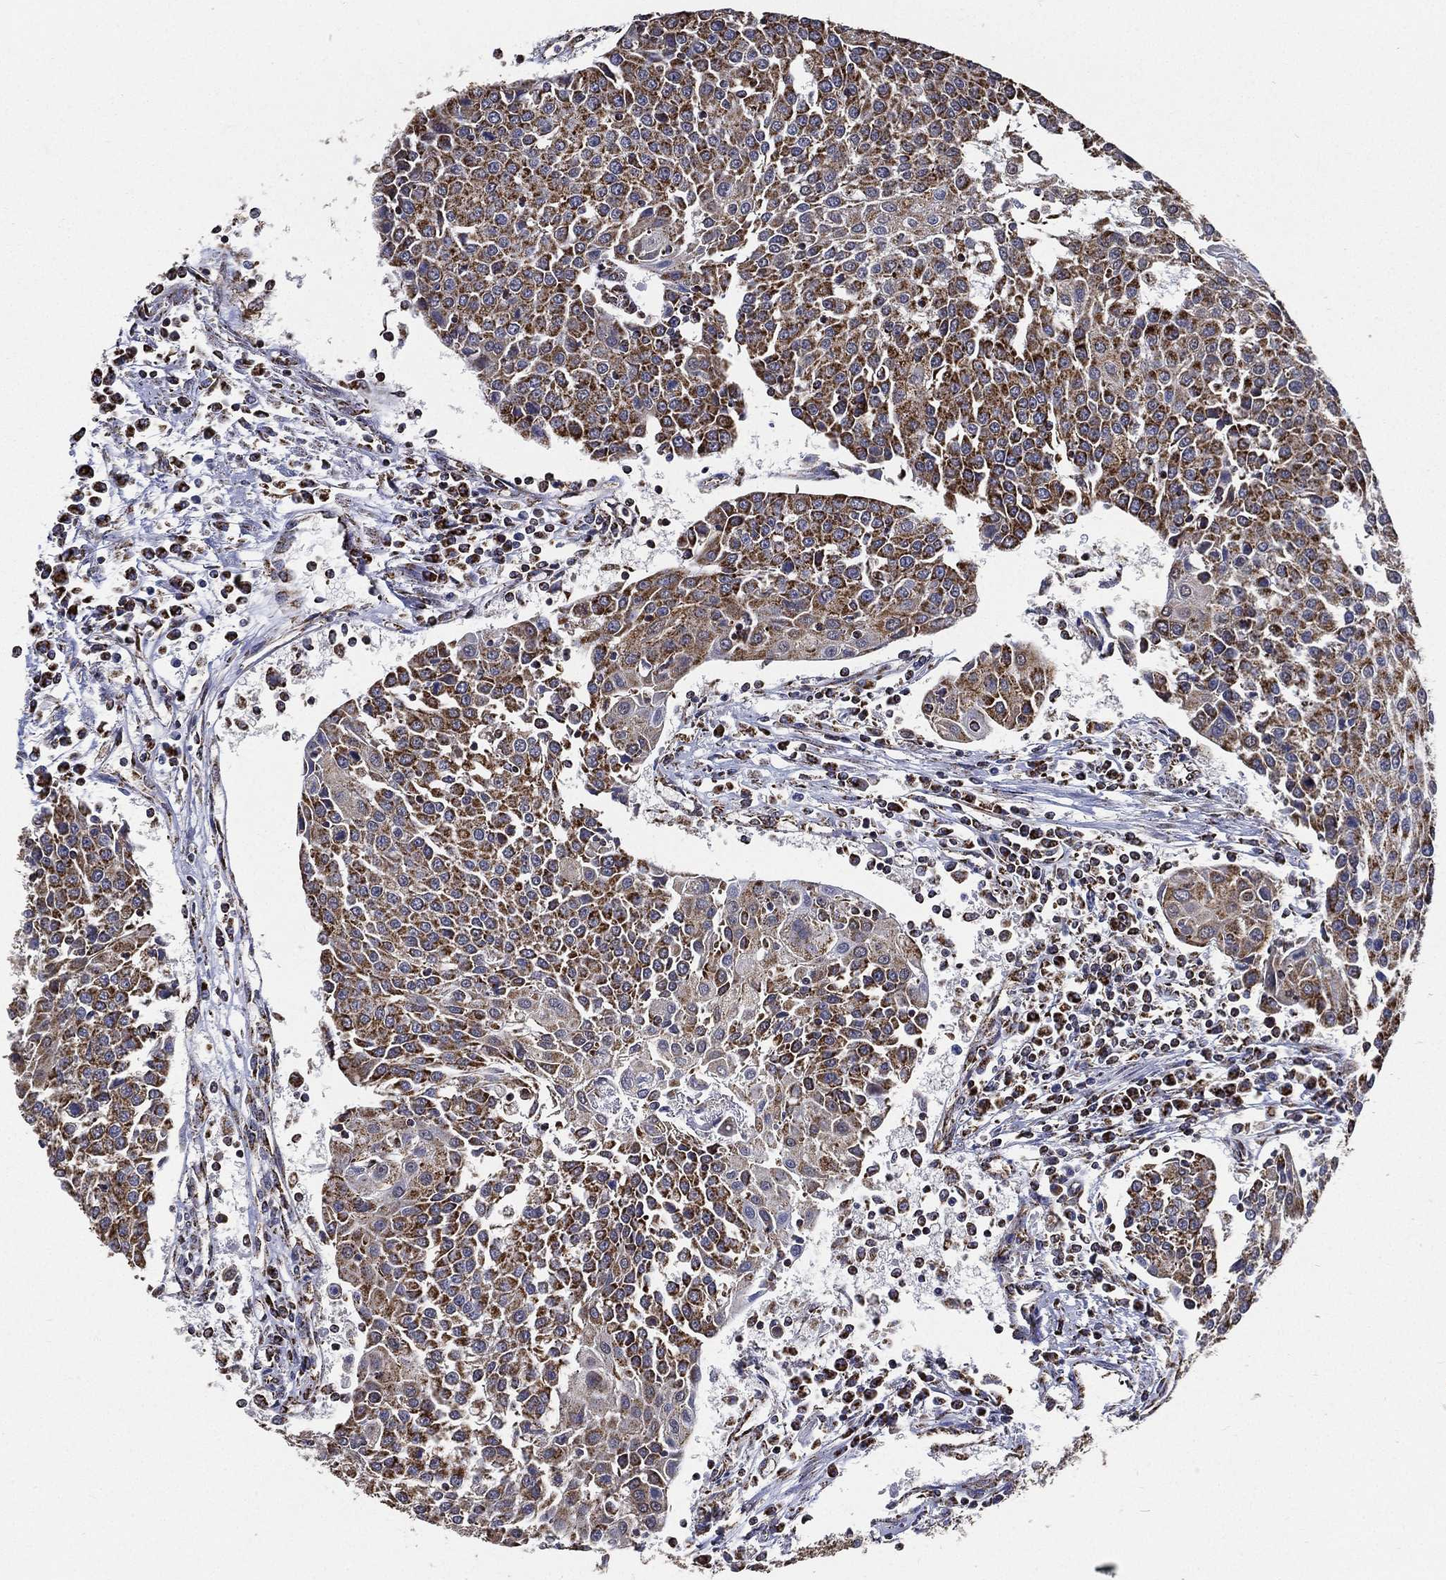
{"staining": {"intensity": "strong", "quantity": ">75%", "location": "cytoplasmic/membranous"}, "tissue": "urothelial cancer", "cell_type": "Tumor cells", "image_type": "cancer", "snomed": [{"axis": "morphology", "description": "Urothelial carcinoma, High grade"}, {"axis": "topography", "description": "Urinary bladder"}], "caption": "The photomicrograph exhibits immunohistochemical staining of urothelial cancer. There is strong cytoplasmic/membranous positivity is present in approximately >75% of tumor cells. Nuclei are stained in blue.", "gene": "NDUFAB1", "patient": {"sex": "female", "age": 85}}